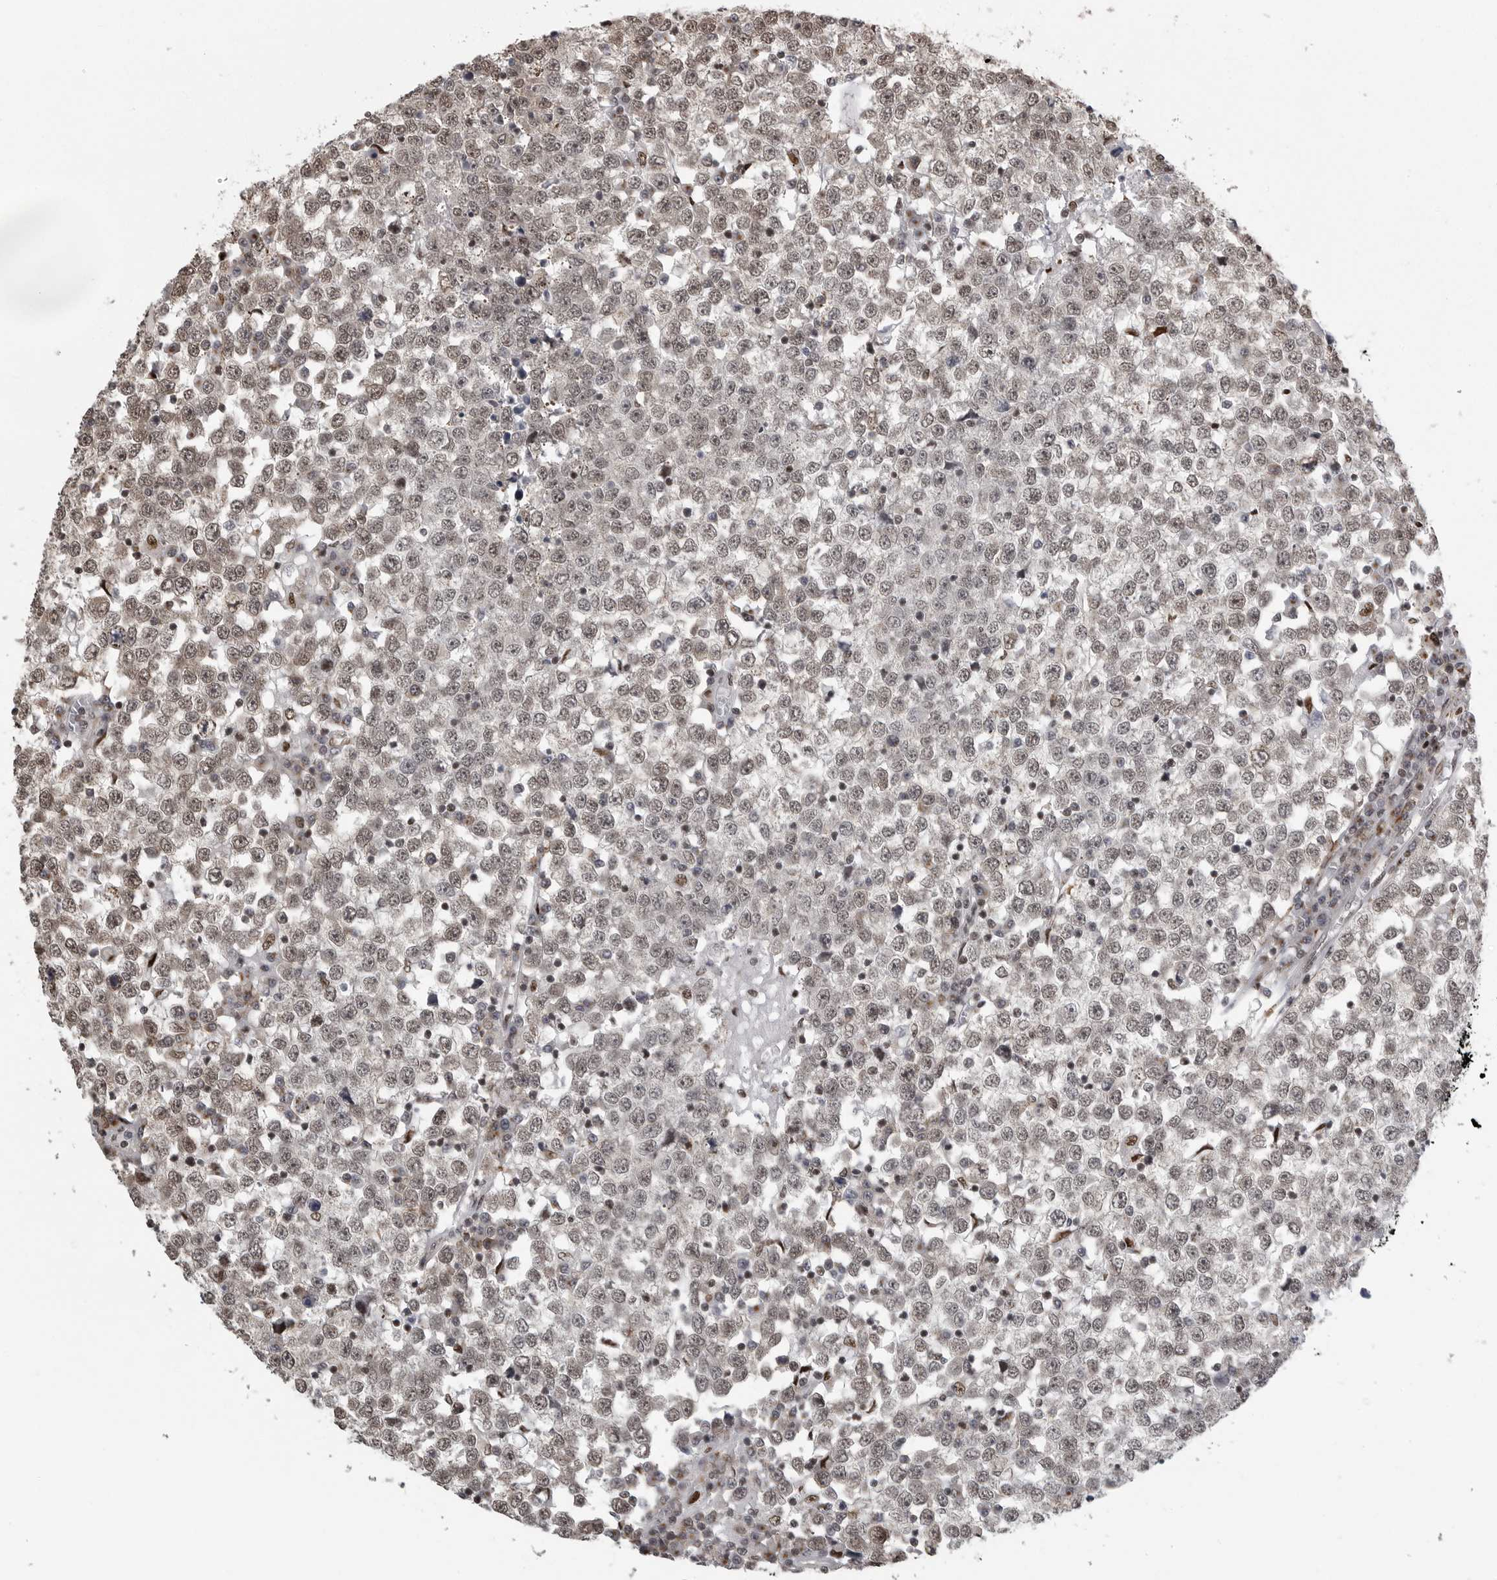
{"staining": {"intensity": "weak", "quantity": "25%-75%", "location": "nuclear"}, "tissue": "testis cancer", "cell_type": "Tumor cells", "image_type": "cancer", "snomed": [{"axis": "morphology", "description": "Seminoma, NOS"}, {"axis": "topography", "description": "Testis"}], "caption": "Testis cancer (seminoma) tissue demonstrates weak nuclear positivity in approximately 25%-75% of tumor cells", "gene": "YAF2", "patient": {"sex": "male", "age": 65}}